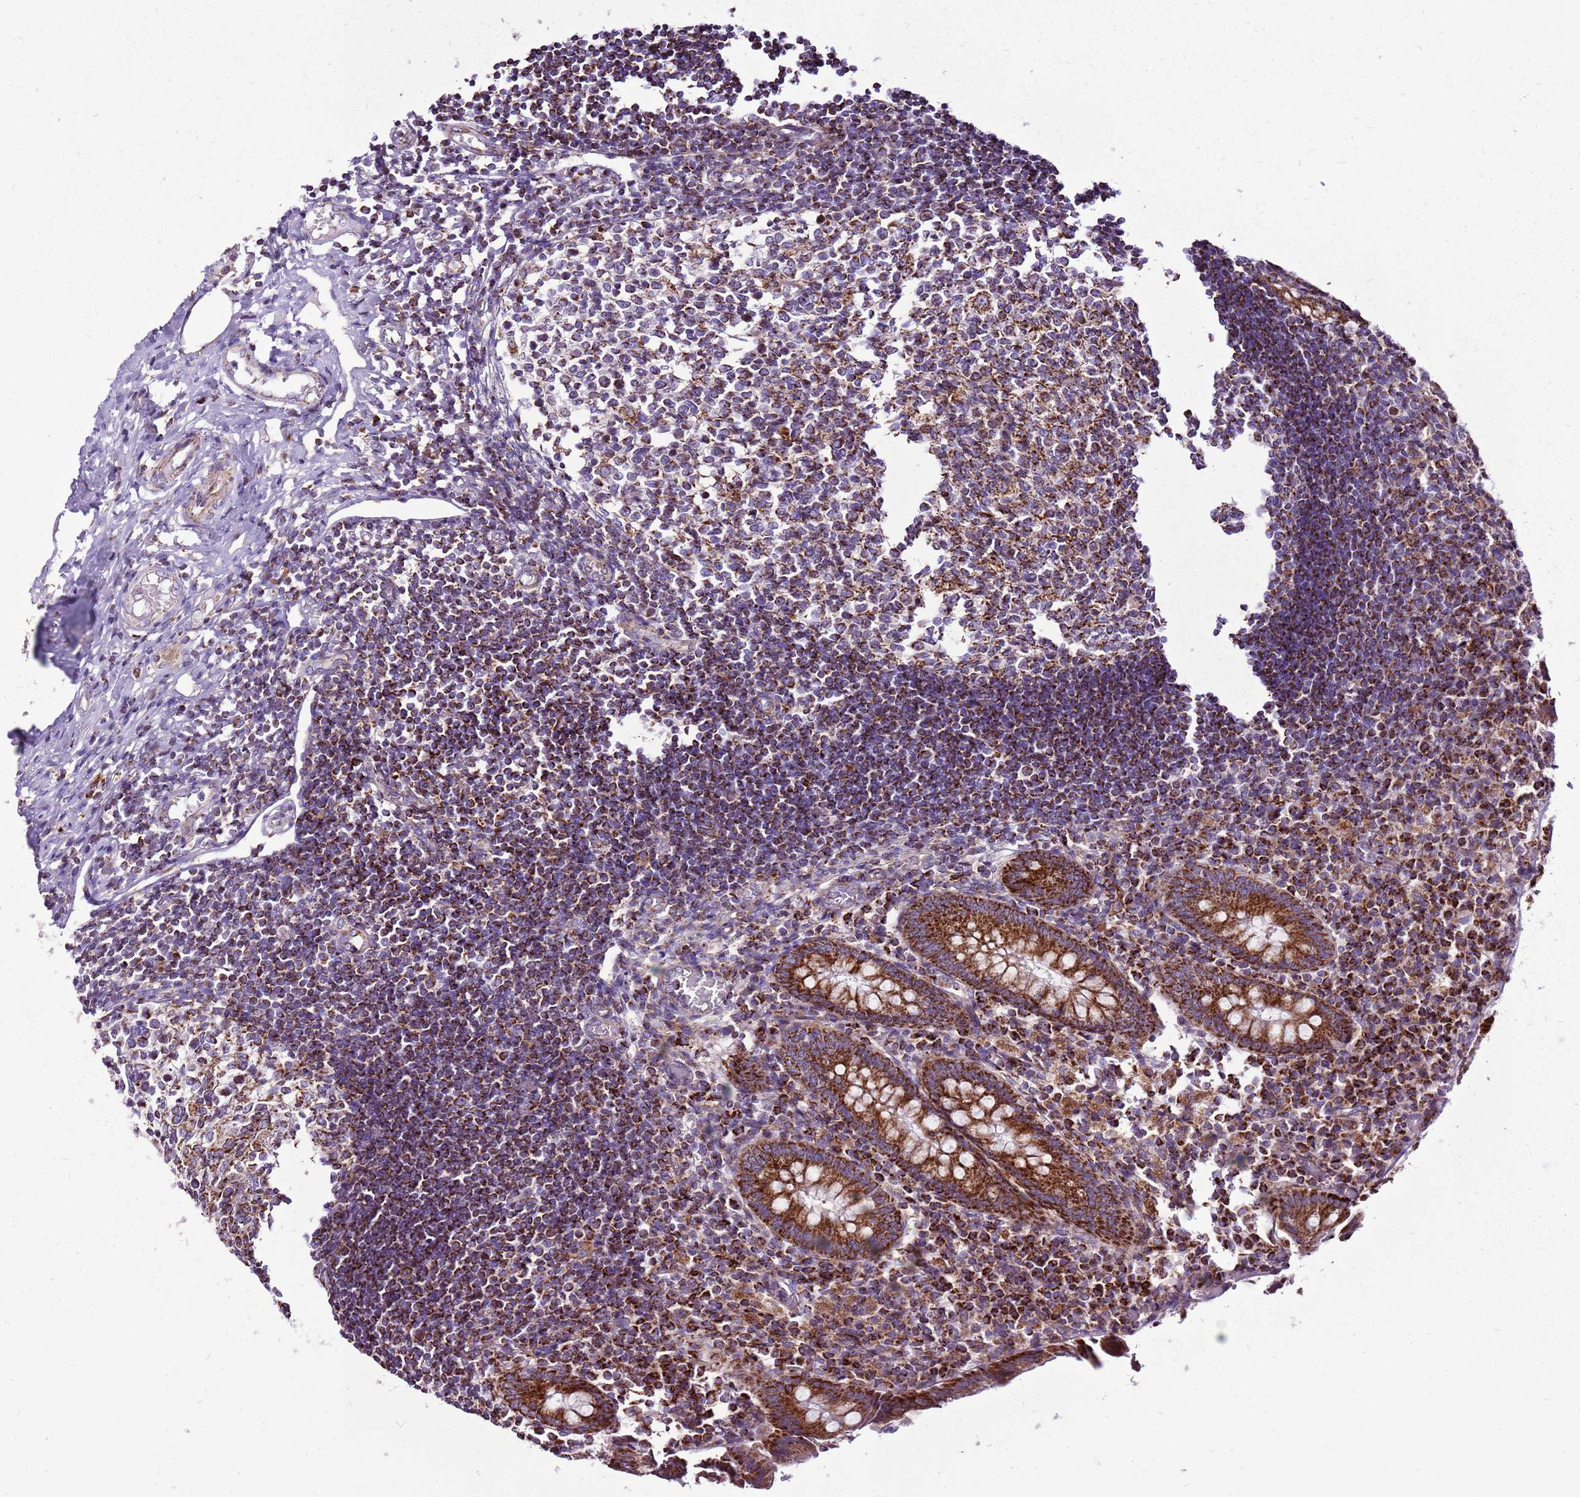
{"staining": {"intensity": "strong", "quantity": ">75%", "location": "cytoplasmic/membranous"}, "tissue": "appendix", "cell_type": "Glandular cells", "image_type": "normal", "snomed": [{"axis": "morphology", "description": "Normal tissue, NOS"}, {"axis": "topography", "description": "Appendix"}], "caption": "A brown stain highlights strong cytoplasmic/membranous expression of a protein in glandular cells of unremarkable appendix. The staining was performed using DAB (3,3'-diaminobenzidine), with brown indicating positive protein expression. Nuclei are stained blue with hematoxylin.", "gene": "GCDH", "patient": {"sex": "female", "age": 17}}